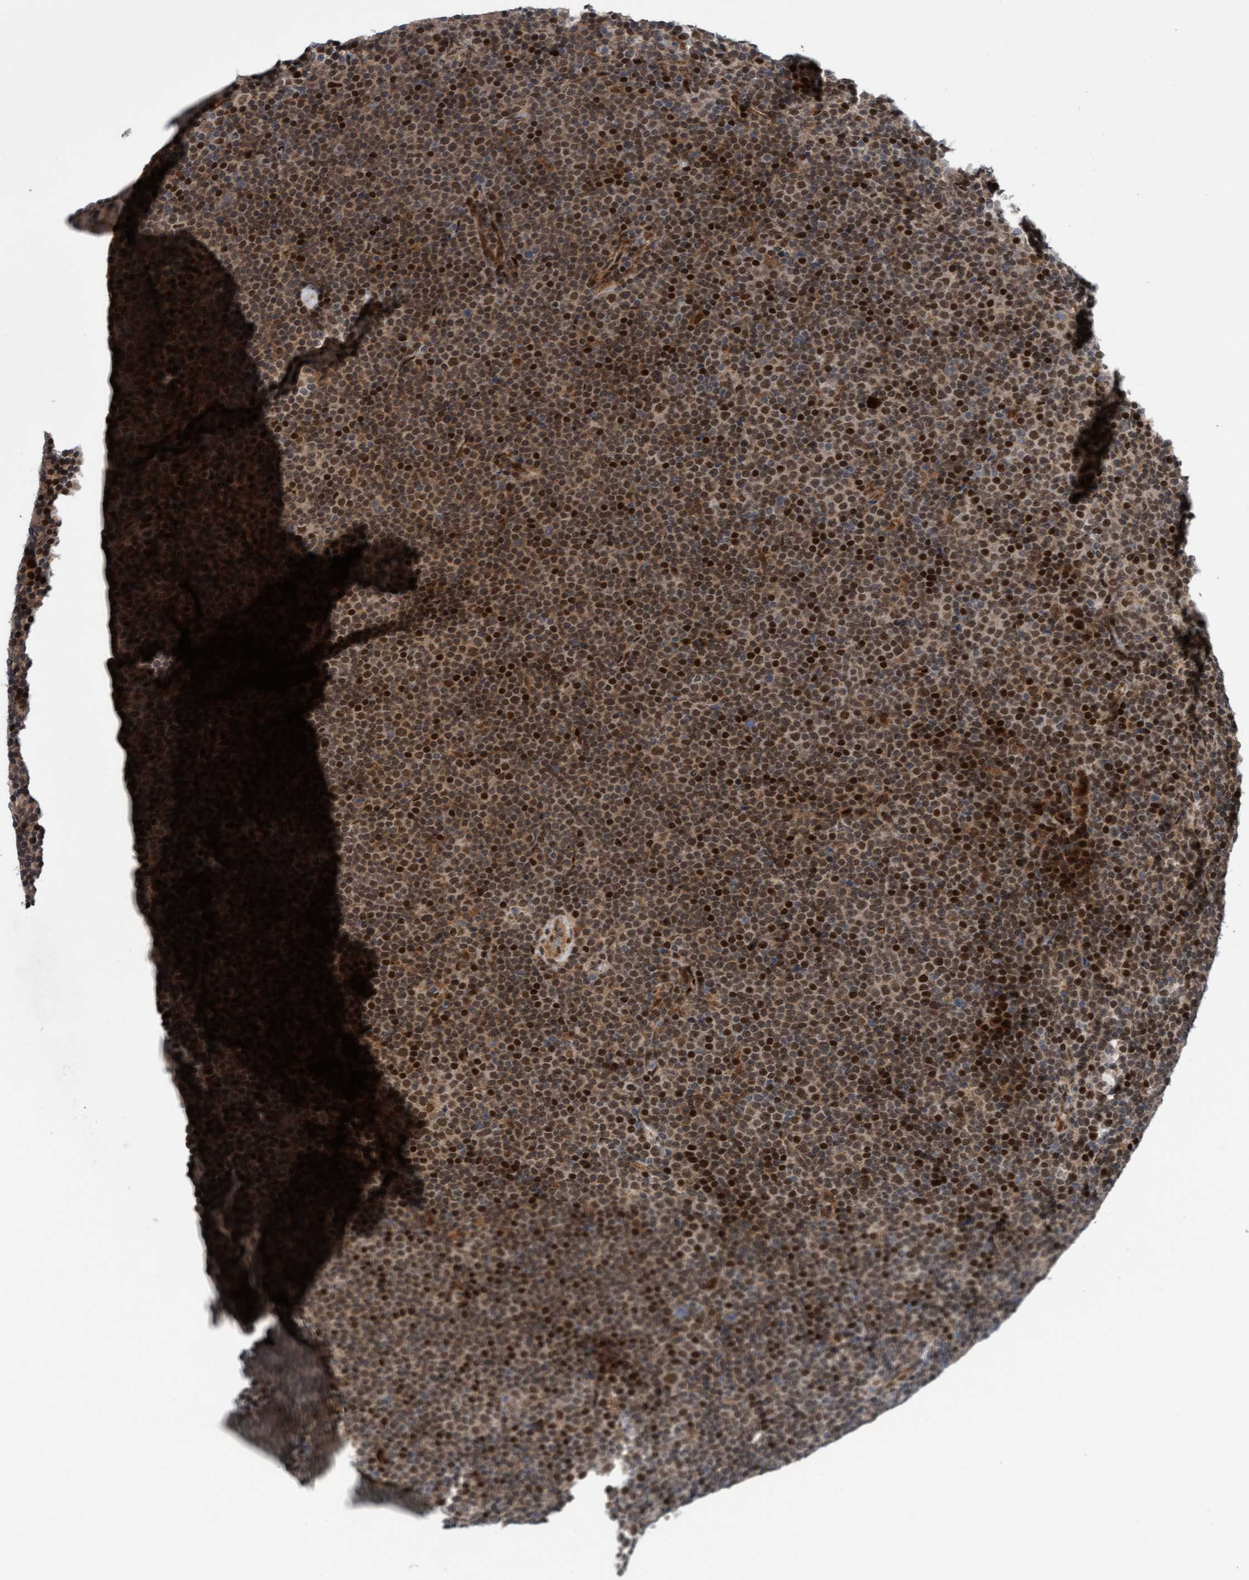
{"staining": {"intensity": "moderate", "quantity": ">75%", "location": "cytoplasmic/membranous,nuclear"}, "tissue": "lymphoma", "cell_type": "Tumor cells", "image_type": "cancer", "snomed": [{"axis": "morphology", "description": "Malignant lymphoma, non-Hodgkin's type, Low grade"}, {"axis": "topography", "description": "Lymph node"}], "caption": "Immunohistochemistry (IHC) of low-grade malignant lymphoma, non-Hodgkin's type exhibits medium levels of moderate cytoplasmic/membranous and nuclear positivity in about >75% of tumor cells. Ihc stains the protein of interest in brown and the nuclei are stained blue.", "gene": "TANC2", "patient": {"sex": "female", "age": 67}}